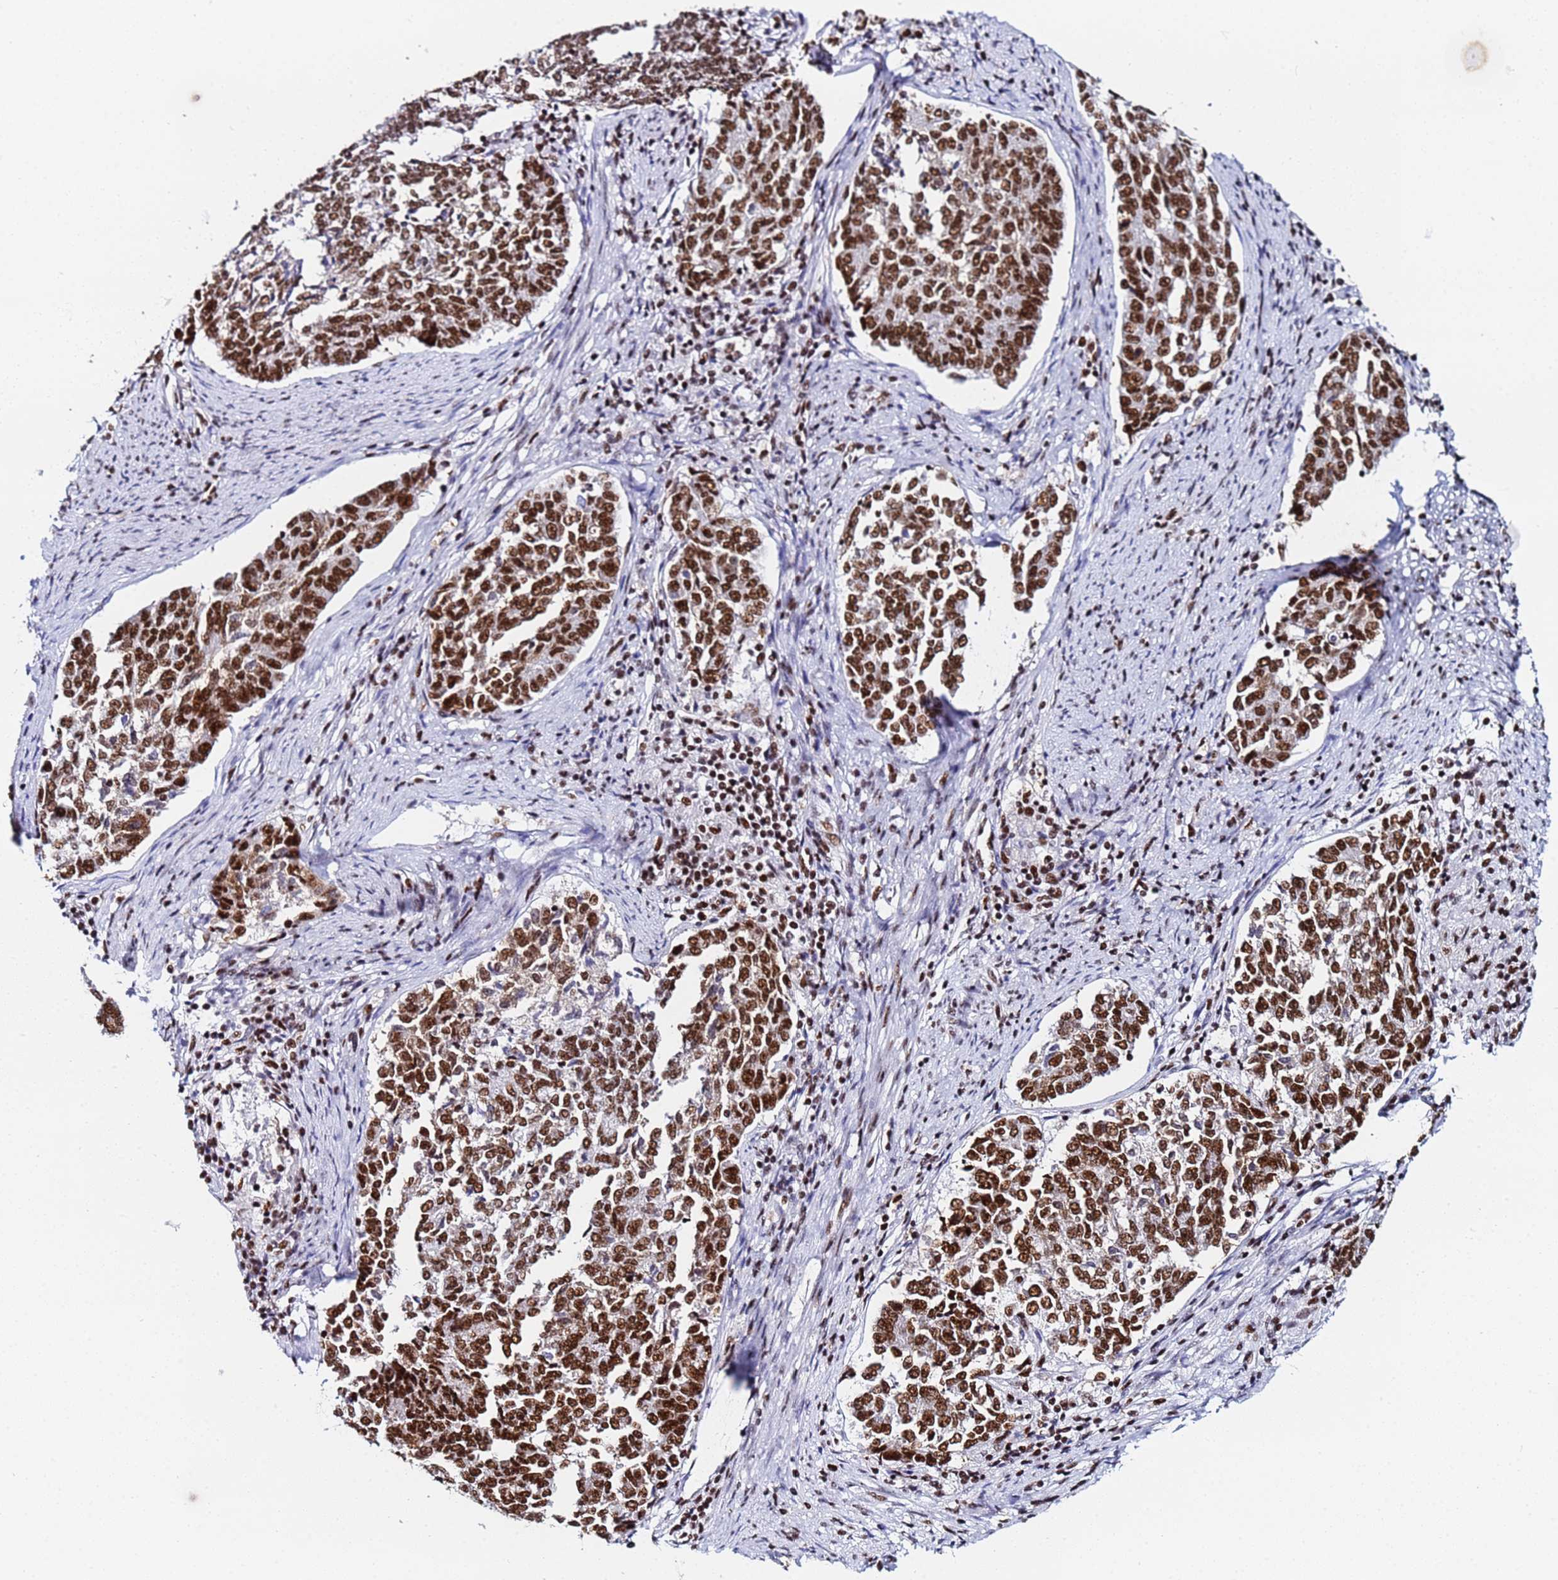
{"staining": {"intensity": "strong", "quantity": ">75%", "location": "nuclear"}, "tissue": "endometrial cancer", "cell_type": "Tumor cells", "image_type": "cancer", "snomed": [{"axis": "morphology", "description": "Adenocarcinoma, NOS"}, {"axis": "topography", "description": "Endometrium"}], "caption": "Tumor cells demonstrate strong nuclear staining in approximately >75% of cells in endometrial cancer. Using DAB (brown) and hematoxylin (blue) stains, captured at high magnification using brightfield microscopy.", "gene": "SNRPA1", "patient": {"sex": "female", "age": 80}}